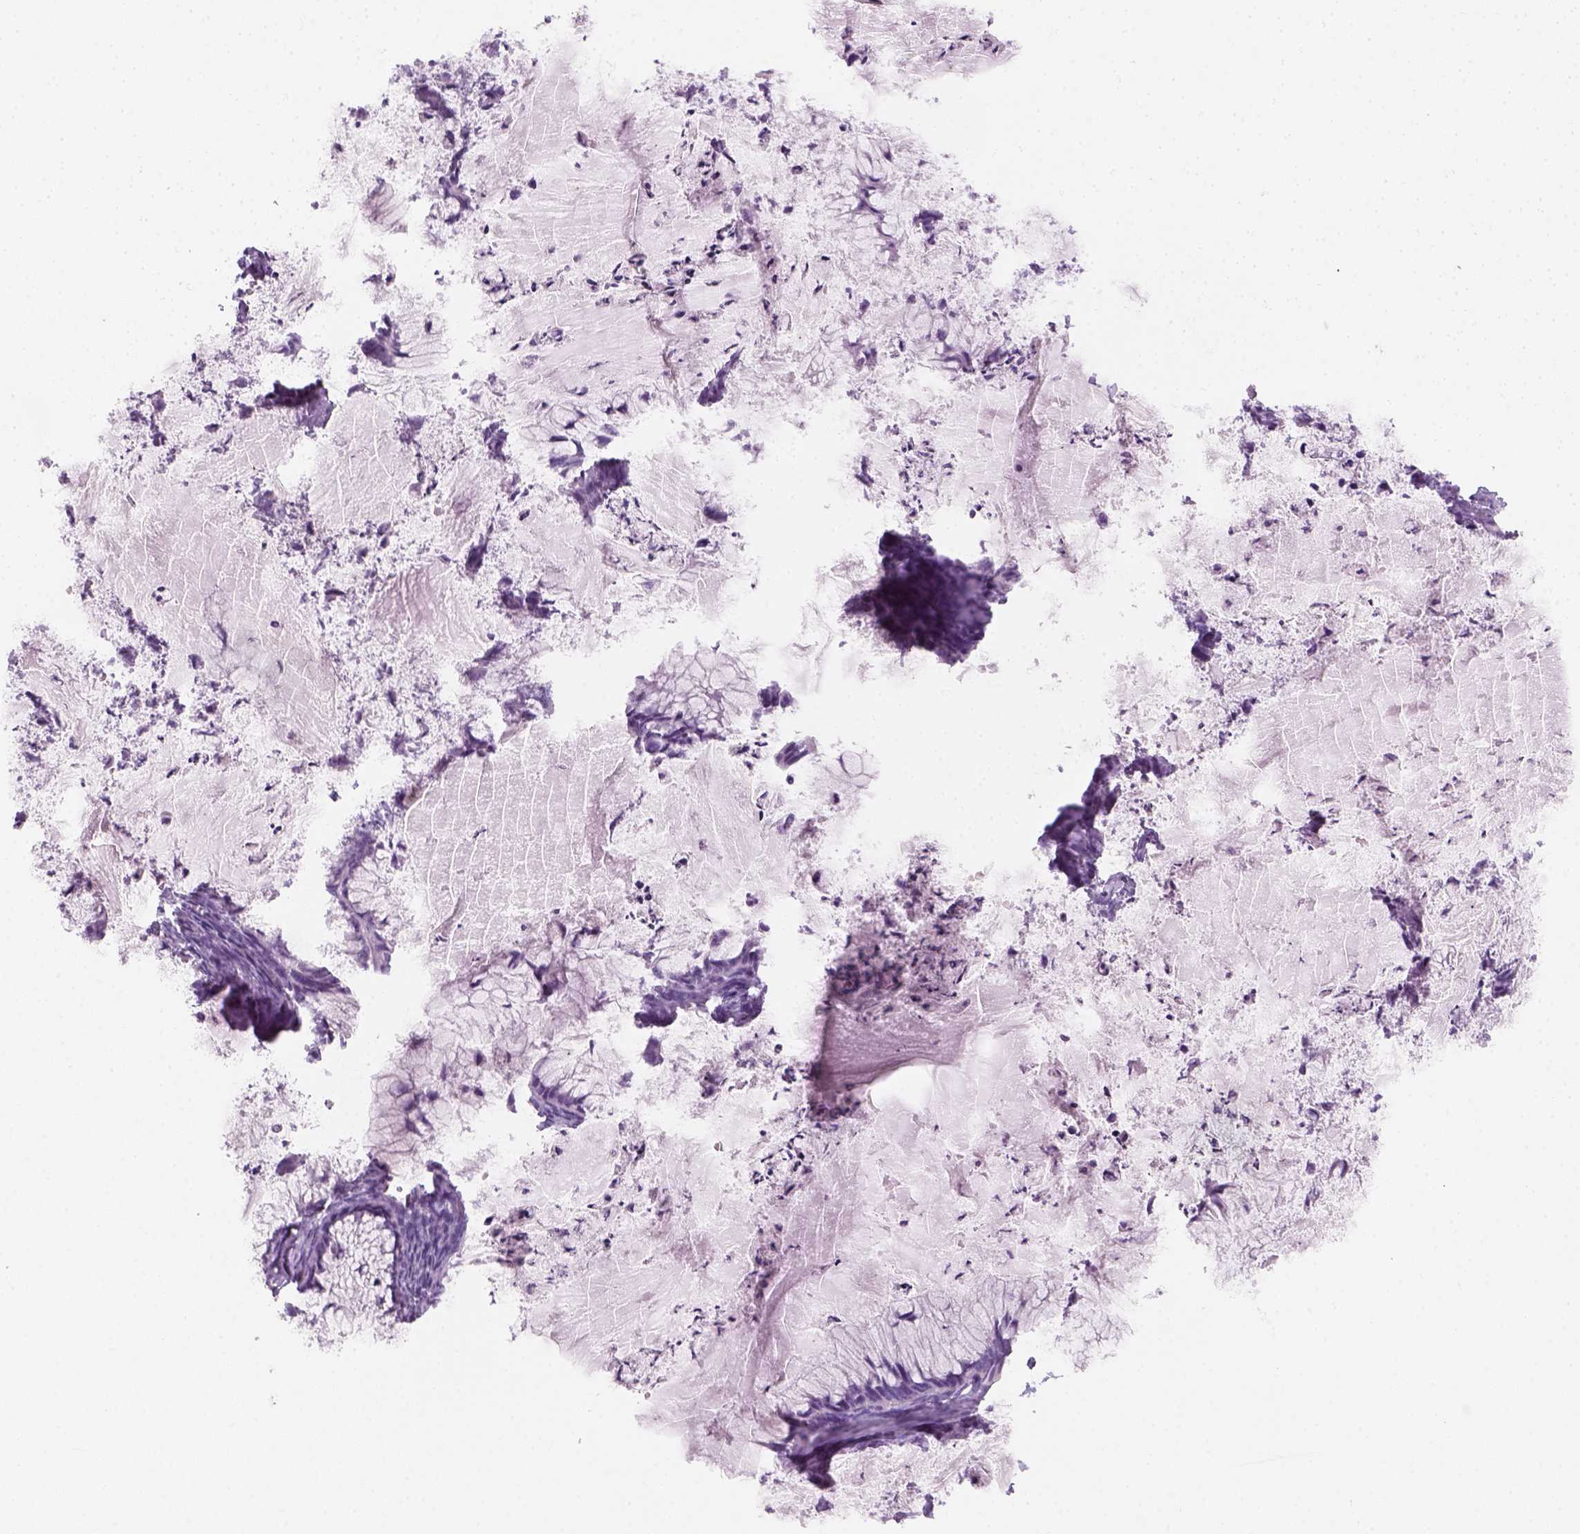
{"staining": {"intensity": "negative", "quantity": "none", "location": "none"}, "tissue": "ovarian cancer", "cell_type": "Tumor cells", "image_type": "cancer", "snomed": [{"axis": "morphology", "description": "Cystadenocarcinoma, mucinous, NOS"}, {"axis": "topography", "description": "Ovary"}], "caption": "This is an IHC micrograph of ovarian cancer (mucinous cystadenocarcinoma). There is no expression in tumor cells.", "gene": "AQP3", "patient": {"sex": "female", "age": 72}}